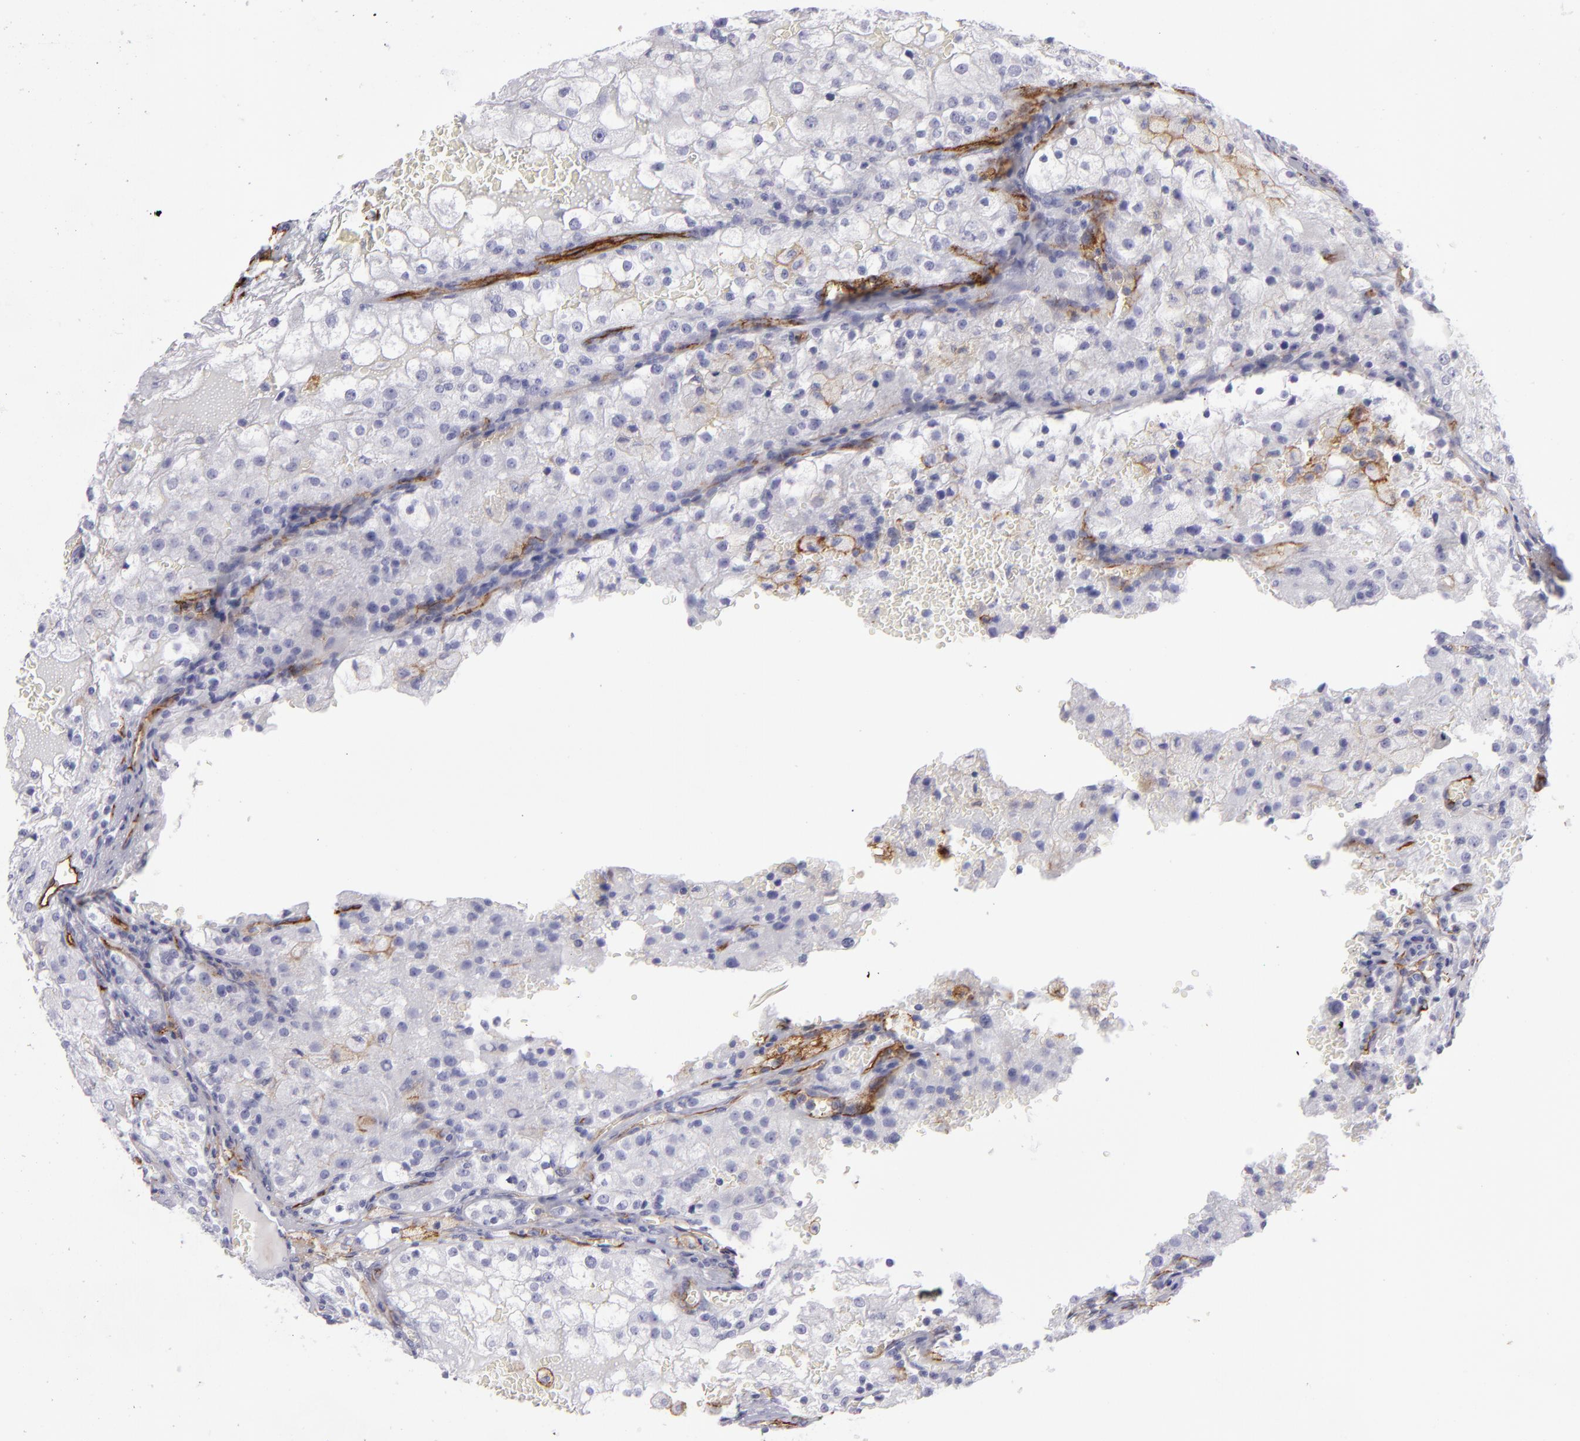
{"staining": {"intensity": "negative", "quantity": "none", "location": "none"}, "tissue": "renal cancer", "cell_type": "Tumor cells", "image_type": "cancer", "snomed": [{"axis": "morphology", "description": "Adenocarcinoma, NOS"}, {"axis": "topography", "description": "Kidney"}], "caption": "Immunohistochemical staining of adenocarcinoma (renal) displays no significant positivity in tumor cells. (Immunohistochemistry, brightfield microscopy, high magnification).", "gene": "ACE", "patient": {"sex": "female", "age": 74}}